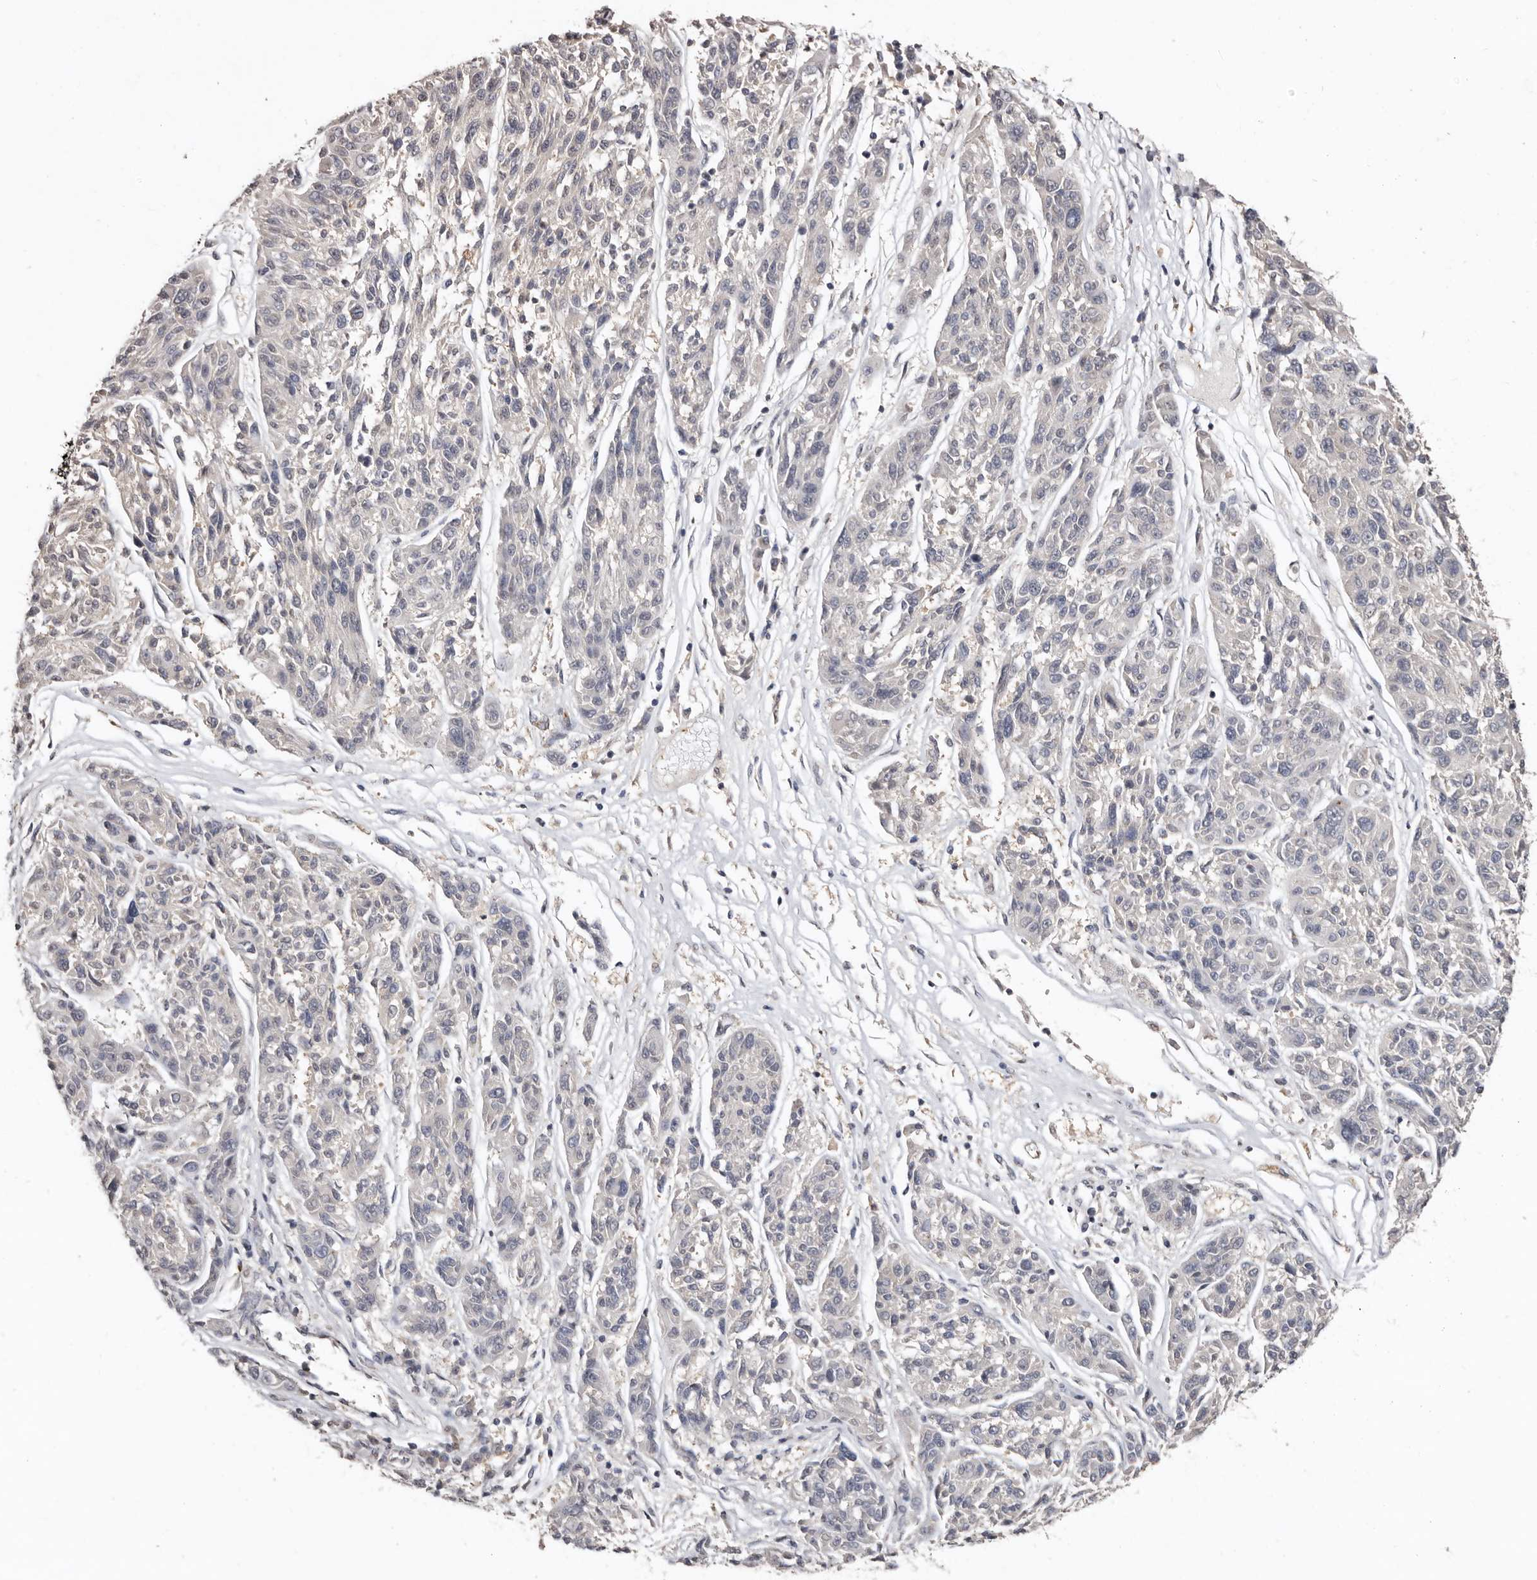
{"staining": {"intensity": "negative", "quantity": "none", "location": "none"}, "tissue": "melanoma", "cell_type": "Tumor cells", "image_type": "cancer", "snomed": [{"axis": "morphology", "description": "Malignant melanoma, NOS"}, {"axis": "topography", "description": "Skin"}], "caption": "Immunohistochemistry (IHC) of melanoma reveals no positivity in tumor cells. (Immunohistochemistry (IHC), brightfield microscopy, high magnification).", "gene": "SULT1E1", "patient": {"sex": "male", "age": 53}}